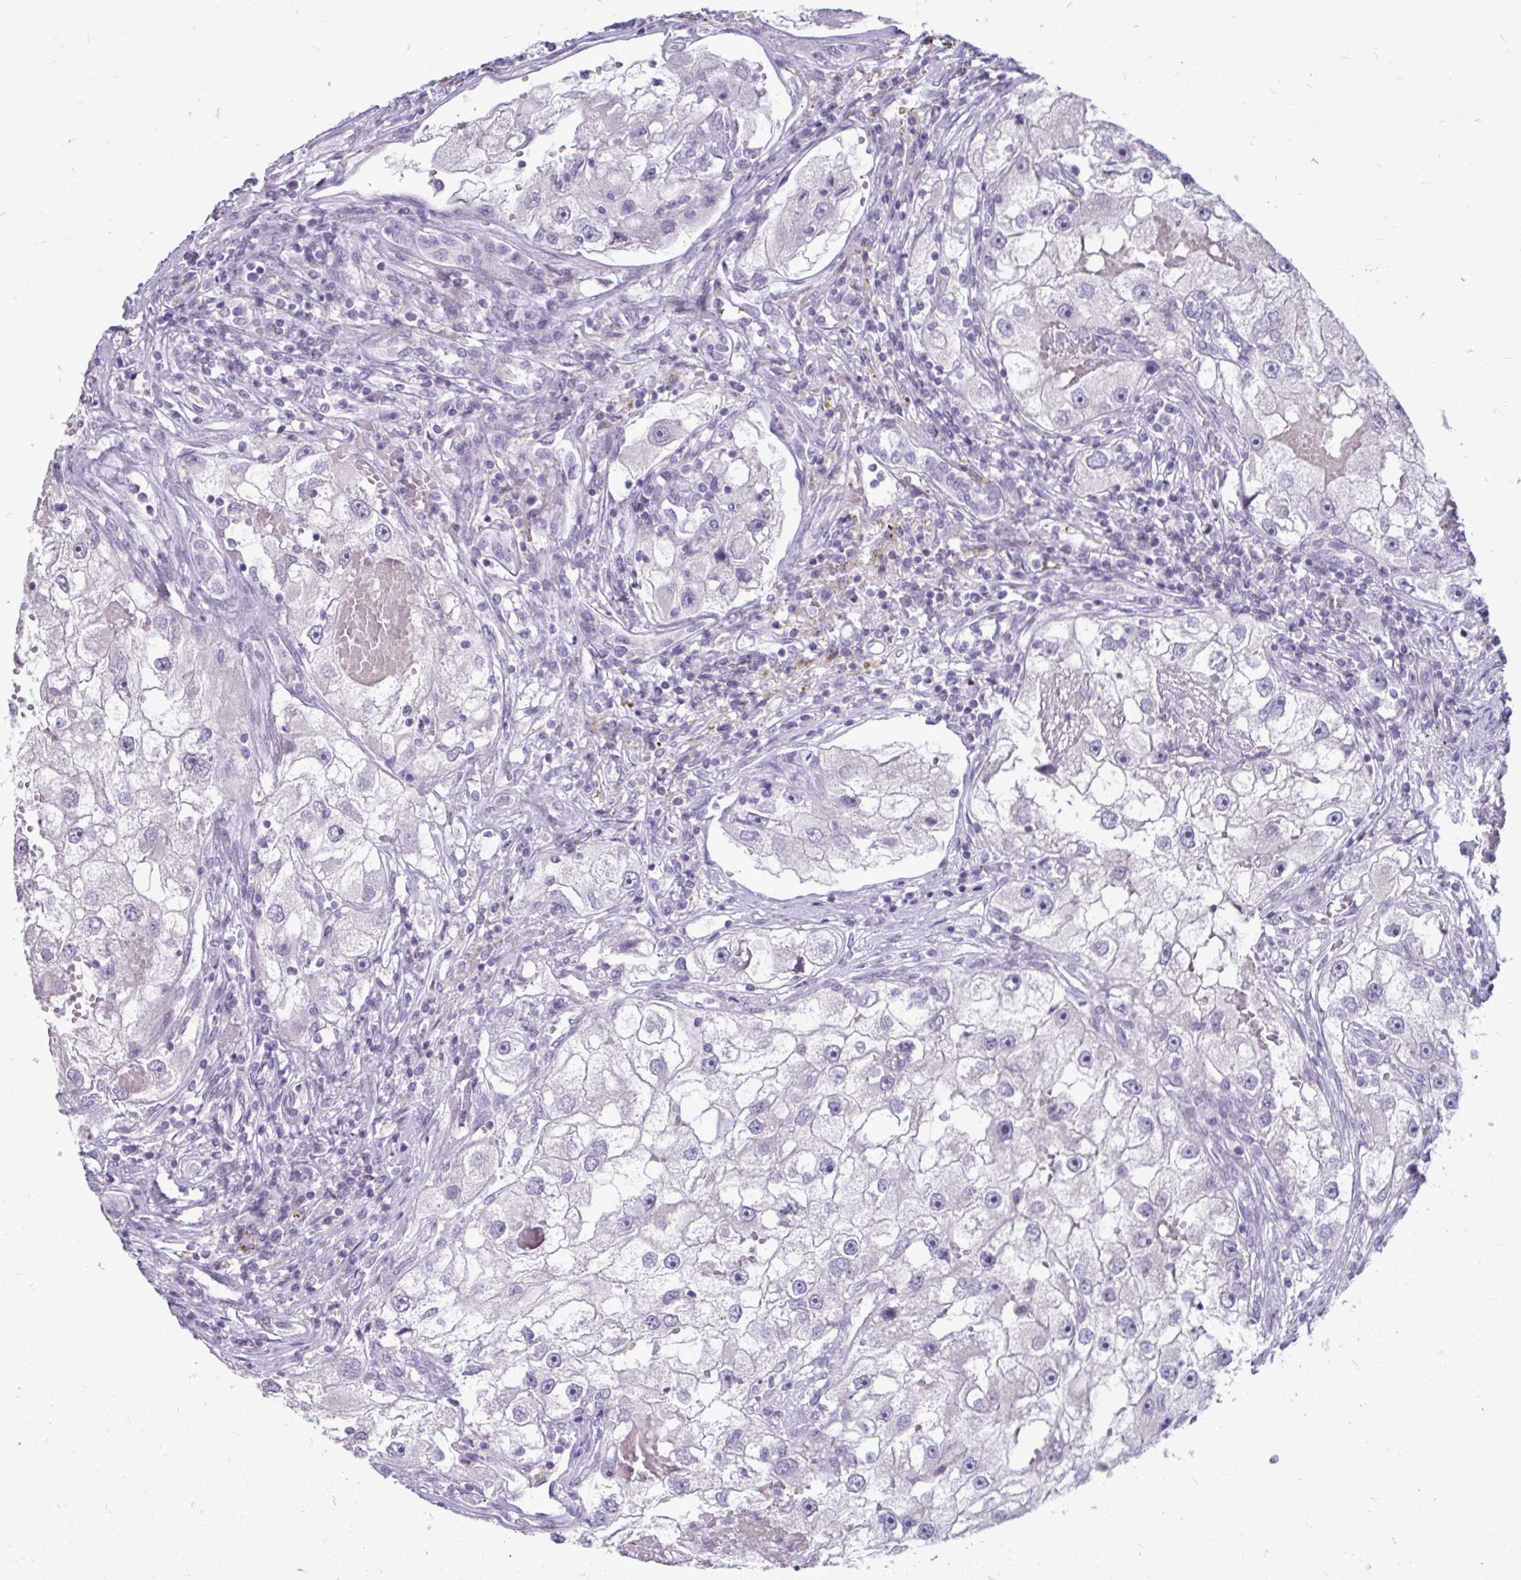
{"staining": {"intensity": "negative", "quantity": "none", "location": "none"}, "tissue": "renal cancer", "cell_type": "Tumor cells", "image_type": "cancer", "snomed": [{"axis": "morphology", "description": "Adenocarcinoma, NOS"}, {"axis": "topography", "description": "Kidney"}], "caption": "IHC micrograph of human renal adenocarcinoma stained for a protein (brown), which displays no expression in tumor cells.", "gene": "MSMO1", "patient": {"sex": "male", "age": 63}}